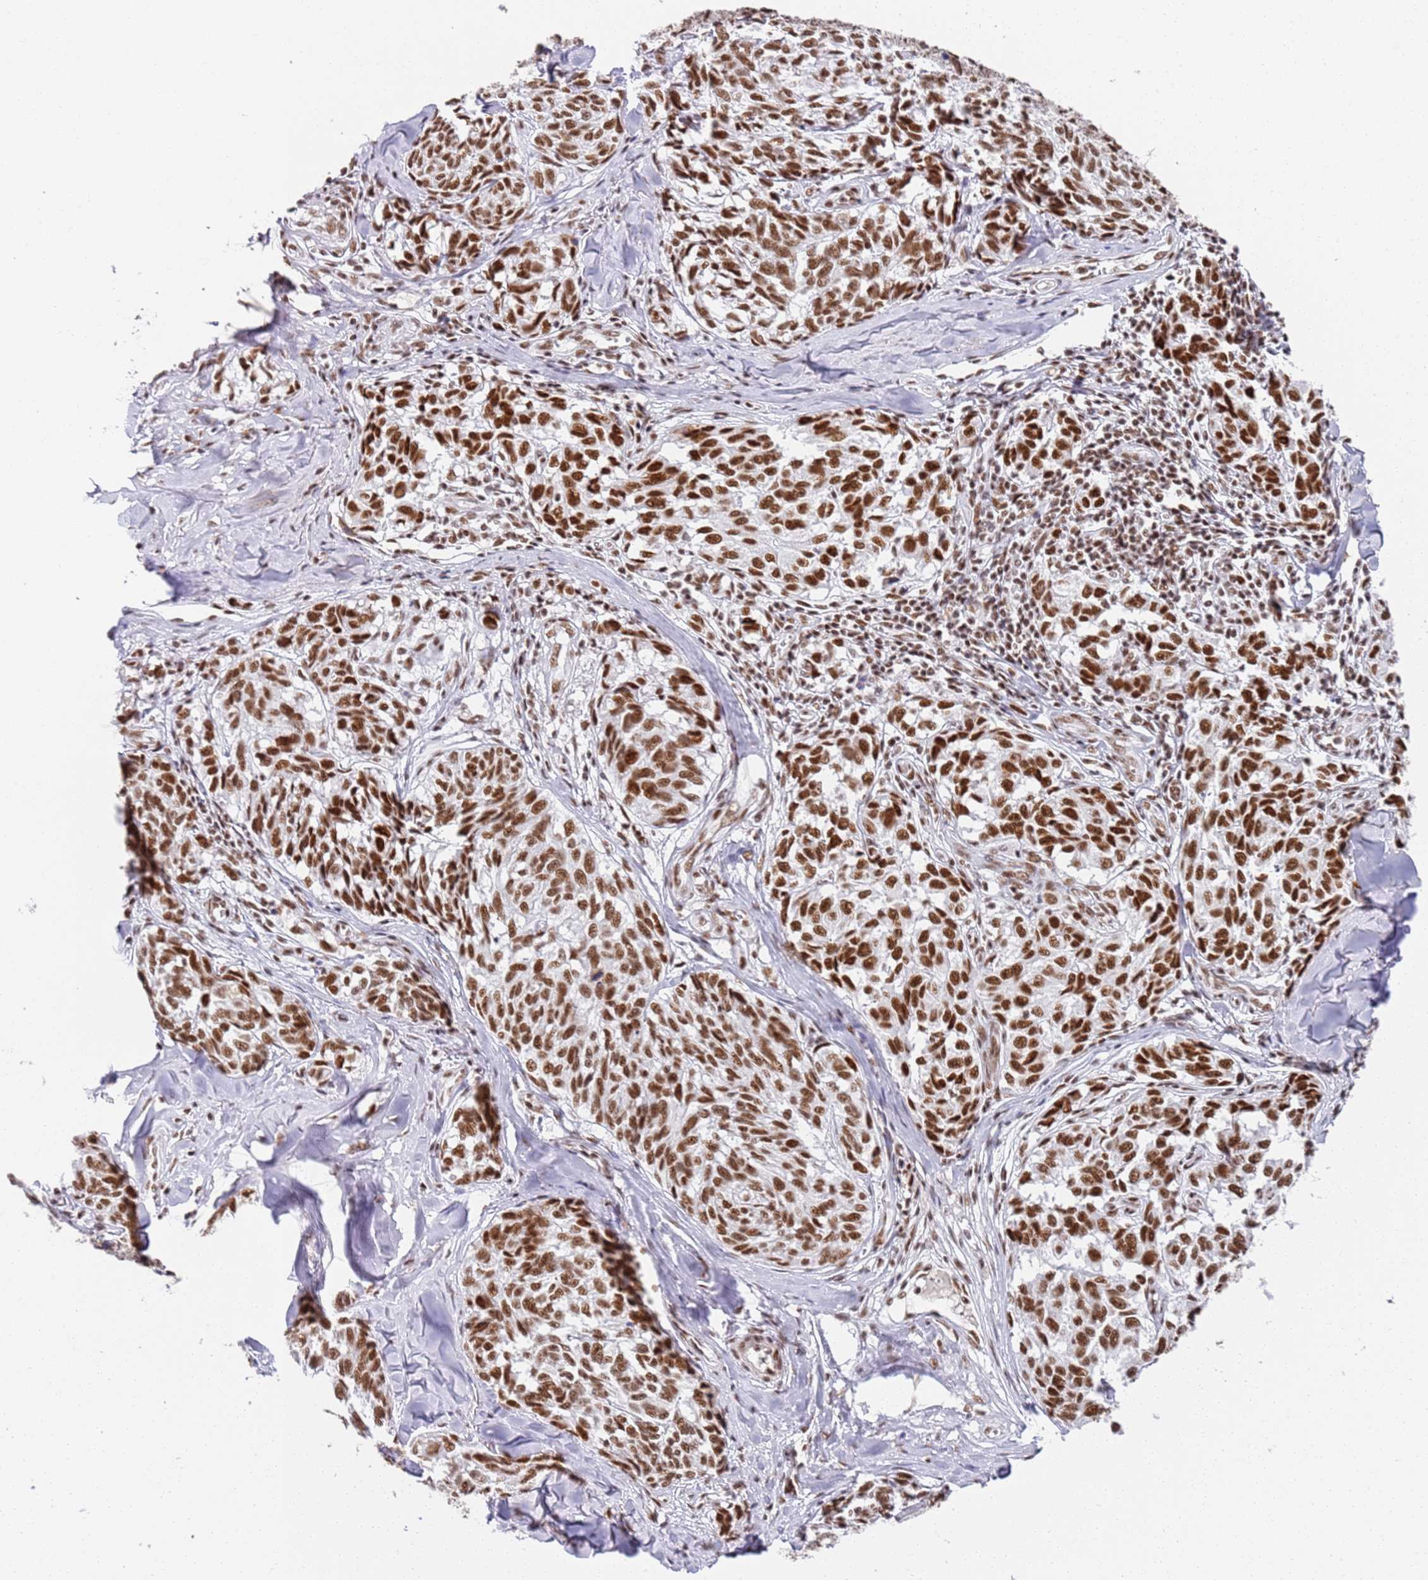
{"staining": {"intensity": "strong", "quantity": ">75%", "location": "nuclear"}, "tissue": "melanoma", "cell_type": "Tumor cells", "image_type": "cancer", "snomed": [{"axis": "morphology", "description": "Normal tissue, NOS"}, {"axis": "morphology", "description": "Malignant melanoma, NOS"}, {"axis": "topography", "description": "Skin"}], "caption": "Human melanoma stained with a protein marker exhibits strong staining in tumor cells.", "gene": "AKAP8L", "patient": {"sex": "female", "age": 64}}